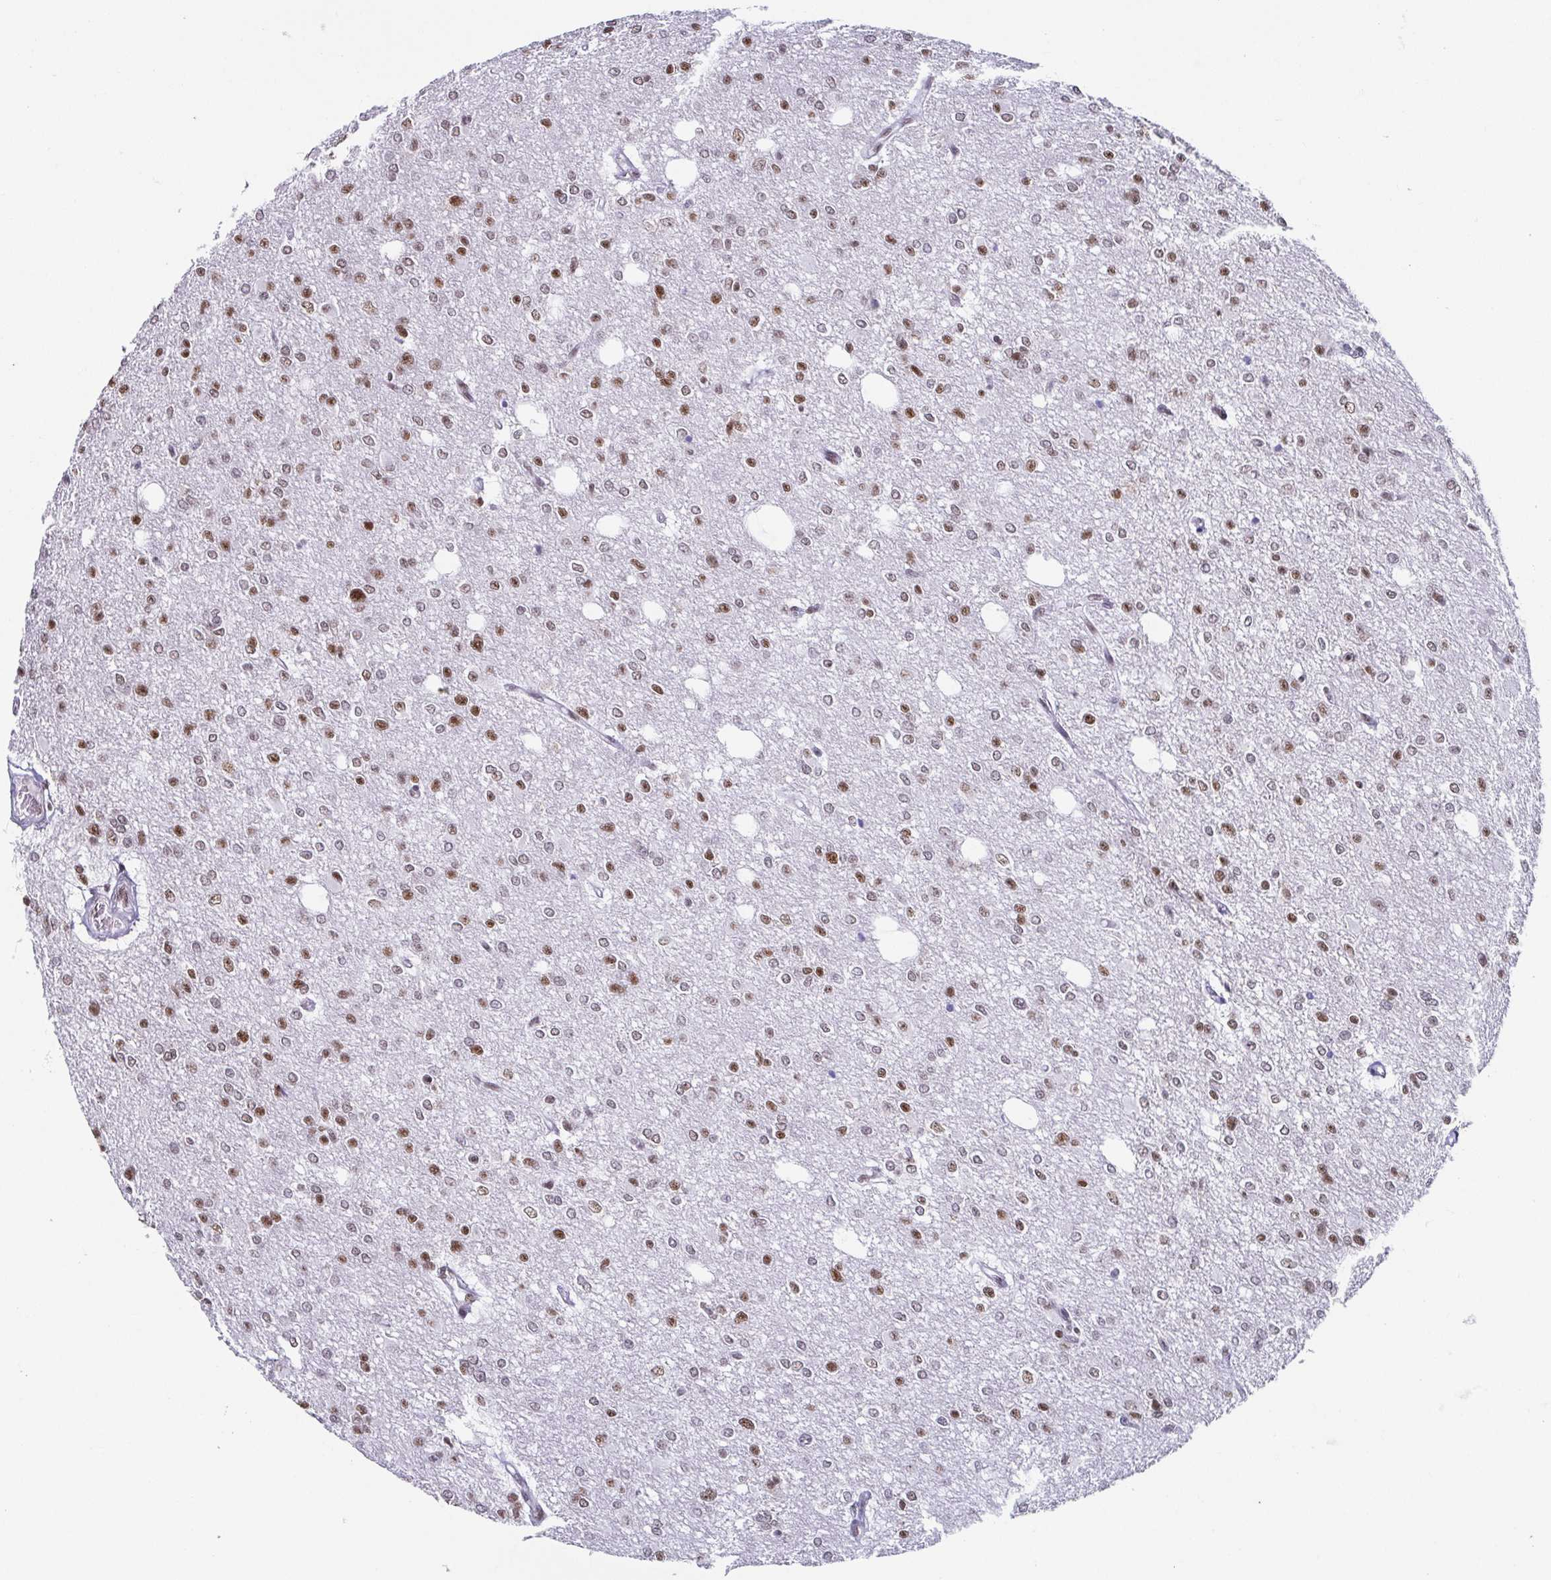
{"staining": {"intensity": "moderate", "quantity": "25%-75%", "location": "nuclear"}, "tissue": "glioma", "cell_type": "Tumor cells", "image_type": "cancer", "snomed": [{"axis": "morphology", "description": "Glioma, malignant, Low grade"}, {"axis": "topography", "description": "Brain"}], "caption": "Malignant glioma (low-grade) stained with IHC exhibits moderate nuclear expression in about 25%-75% of tumor cells.", "gene": "EWSR1", "patient": {"sex": "male", "age": 26}}